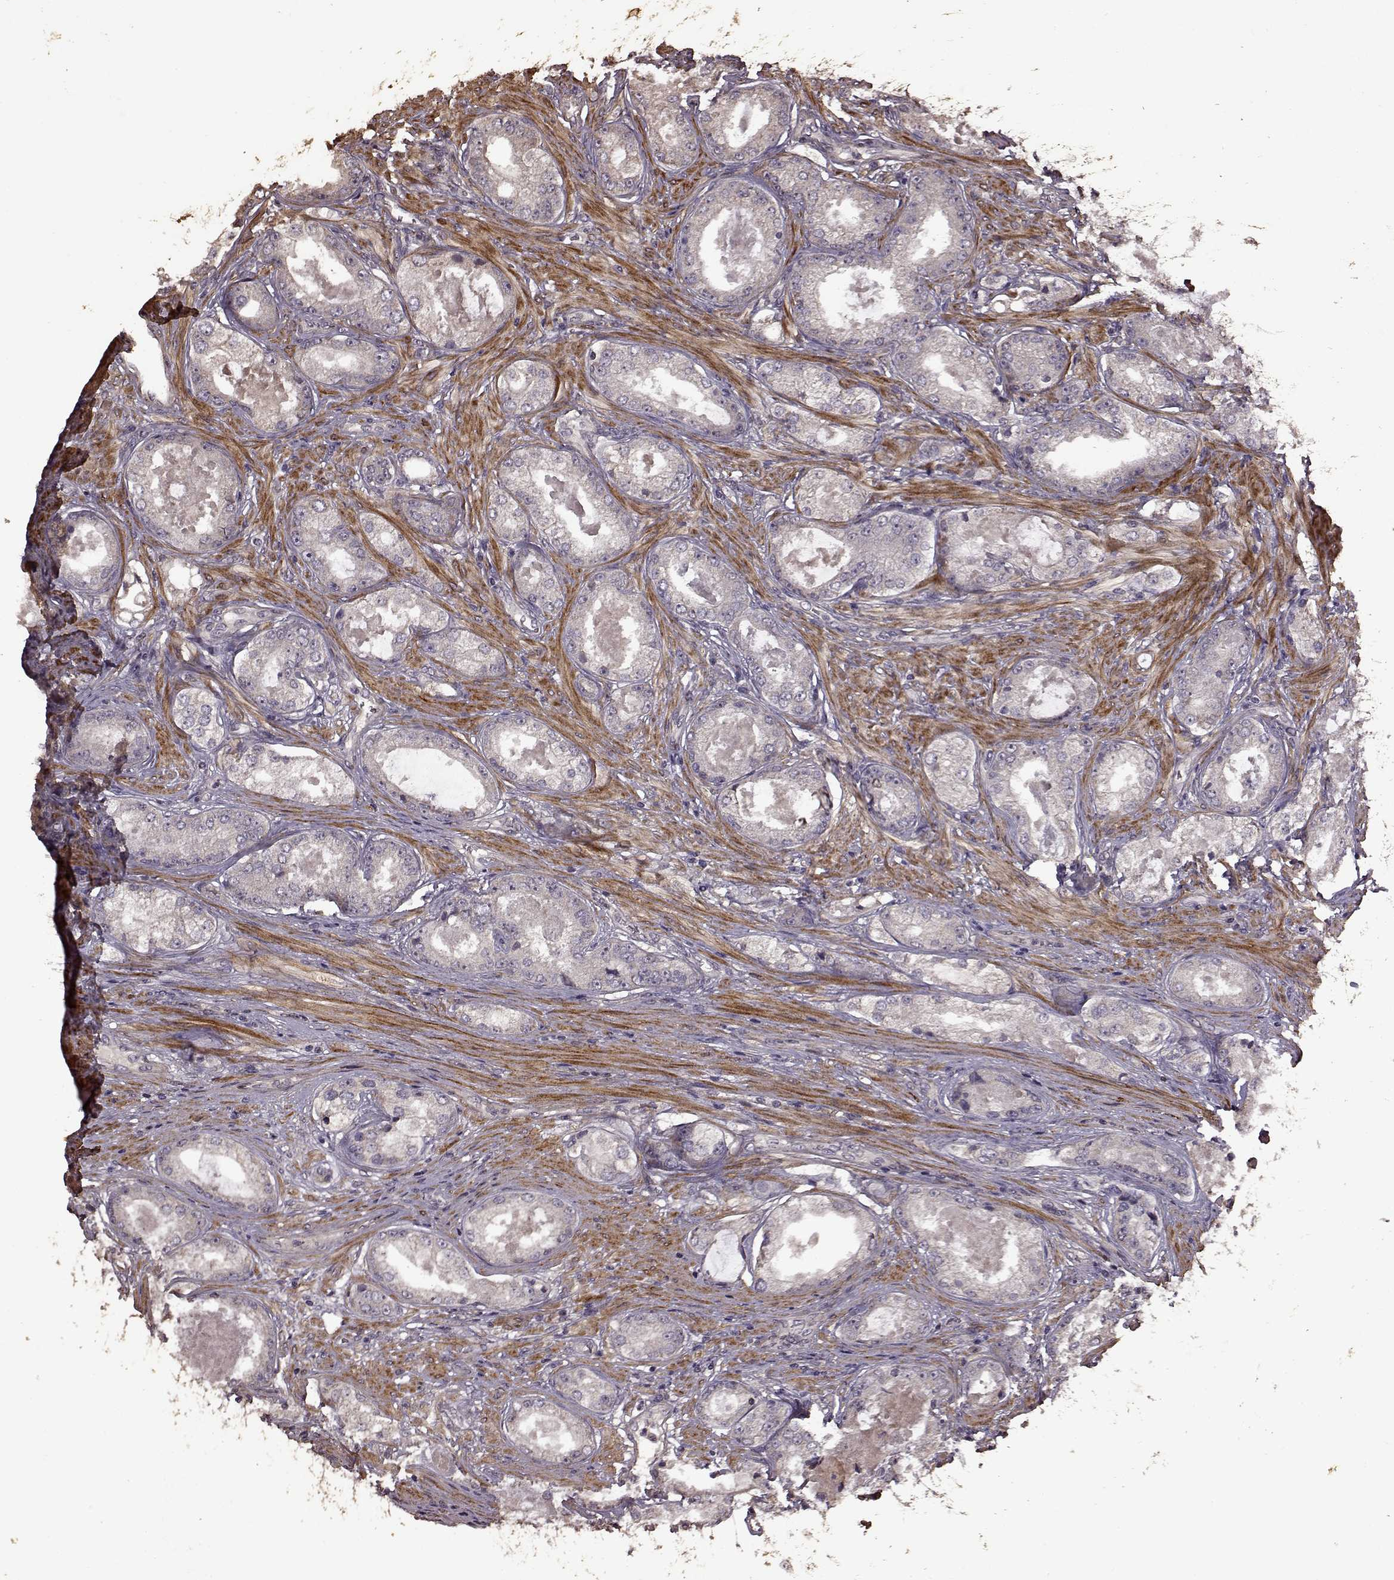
{"staining": {"intensity": "negative", "quantity": "none", "location": "none"}, "tissue": "prostate cancer", "cell_type": "Tumor cells", "image_type": "cancer", "snomed": [{"axis": "morphology", "description": "Adenocarcinoma, Low grade"}, {"axis": "topography", "description": "Prostate"}], "caption": "Low-grade adenocarcinoma (prostate) was stained to show a protein in brown. There is no significant staining in tumor cells.", "gene": "FBXW11", "patient": {"sex": "male", "age": 68}}